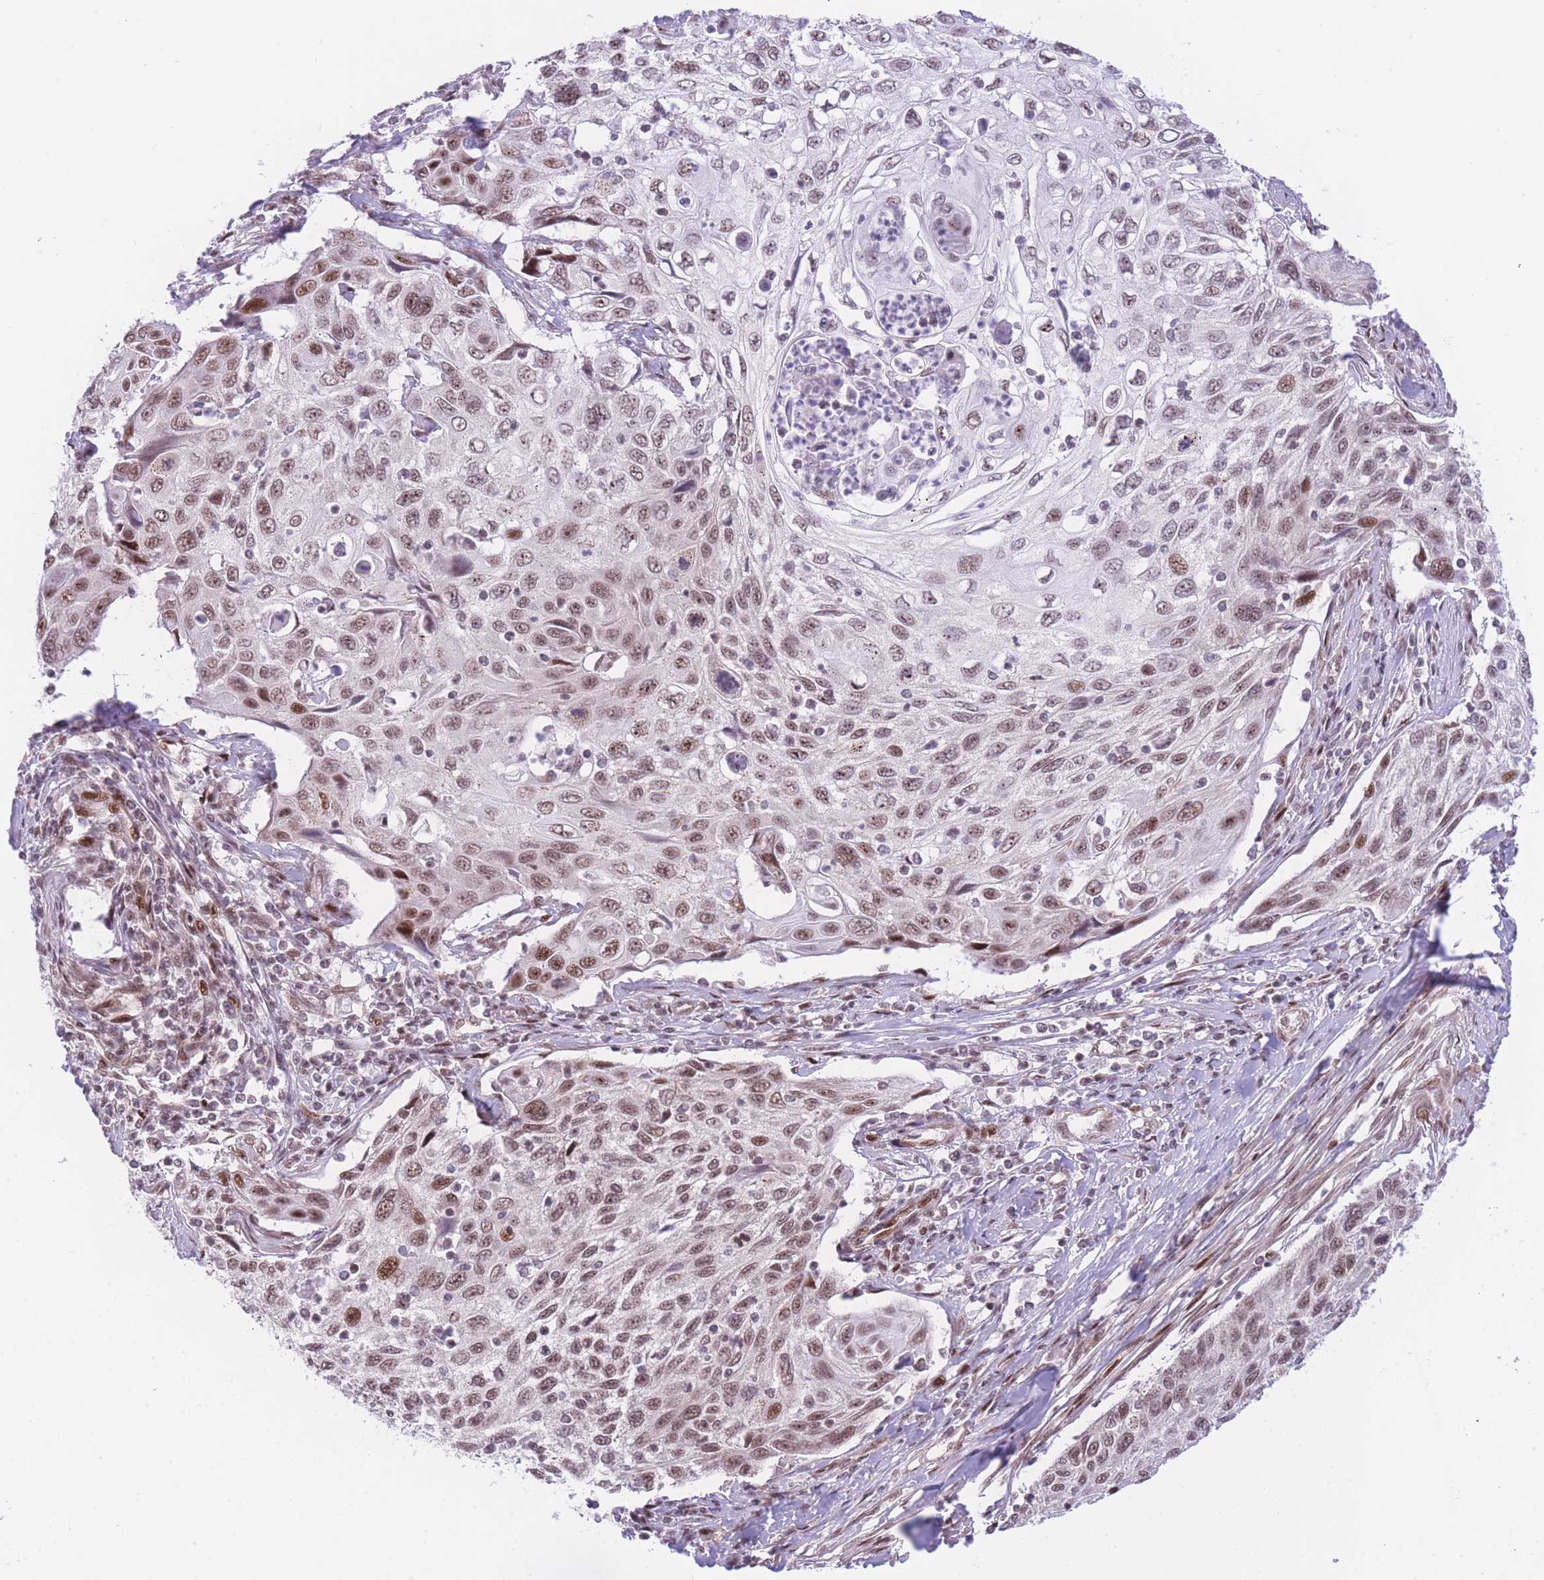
{"staining": {"intensity": "moderate", "quantity": ">75%", "location": "nuclear"}, "tissue": "cervical cancer", "cell_type": "Tumor cells", "image_type": "cancer", "snomed": [{"axis": "morphology", "description": "Squamous cell carcinoma, NOS"}, {"axis": "topography", "description": "Cervix"}], "caption": "Squamous cell carcinoma (cervical) tissue displays moderate nuclear positivity in approximately >75% of tumor cells, visualized by immunohistochemistry.", "gene": "PCIF1", "patient": {"sex": "female", "age": 70}}